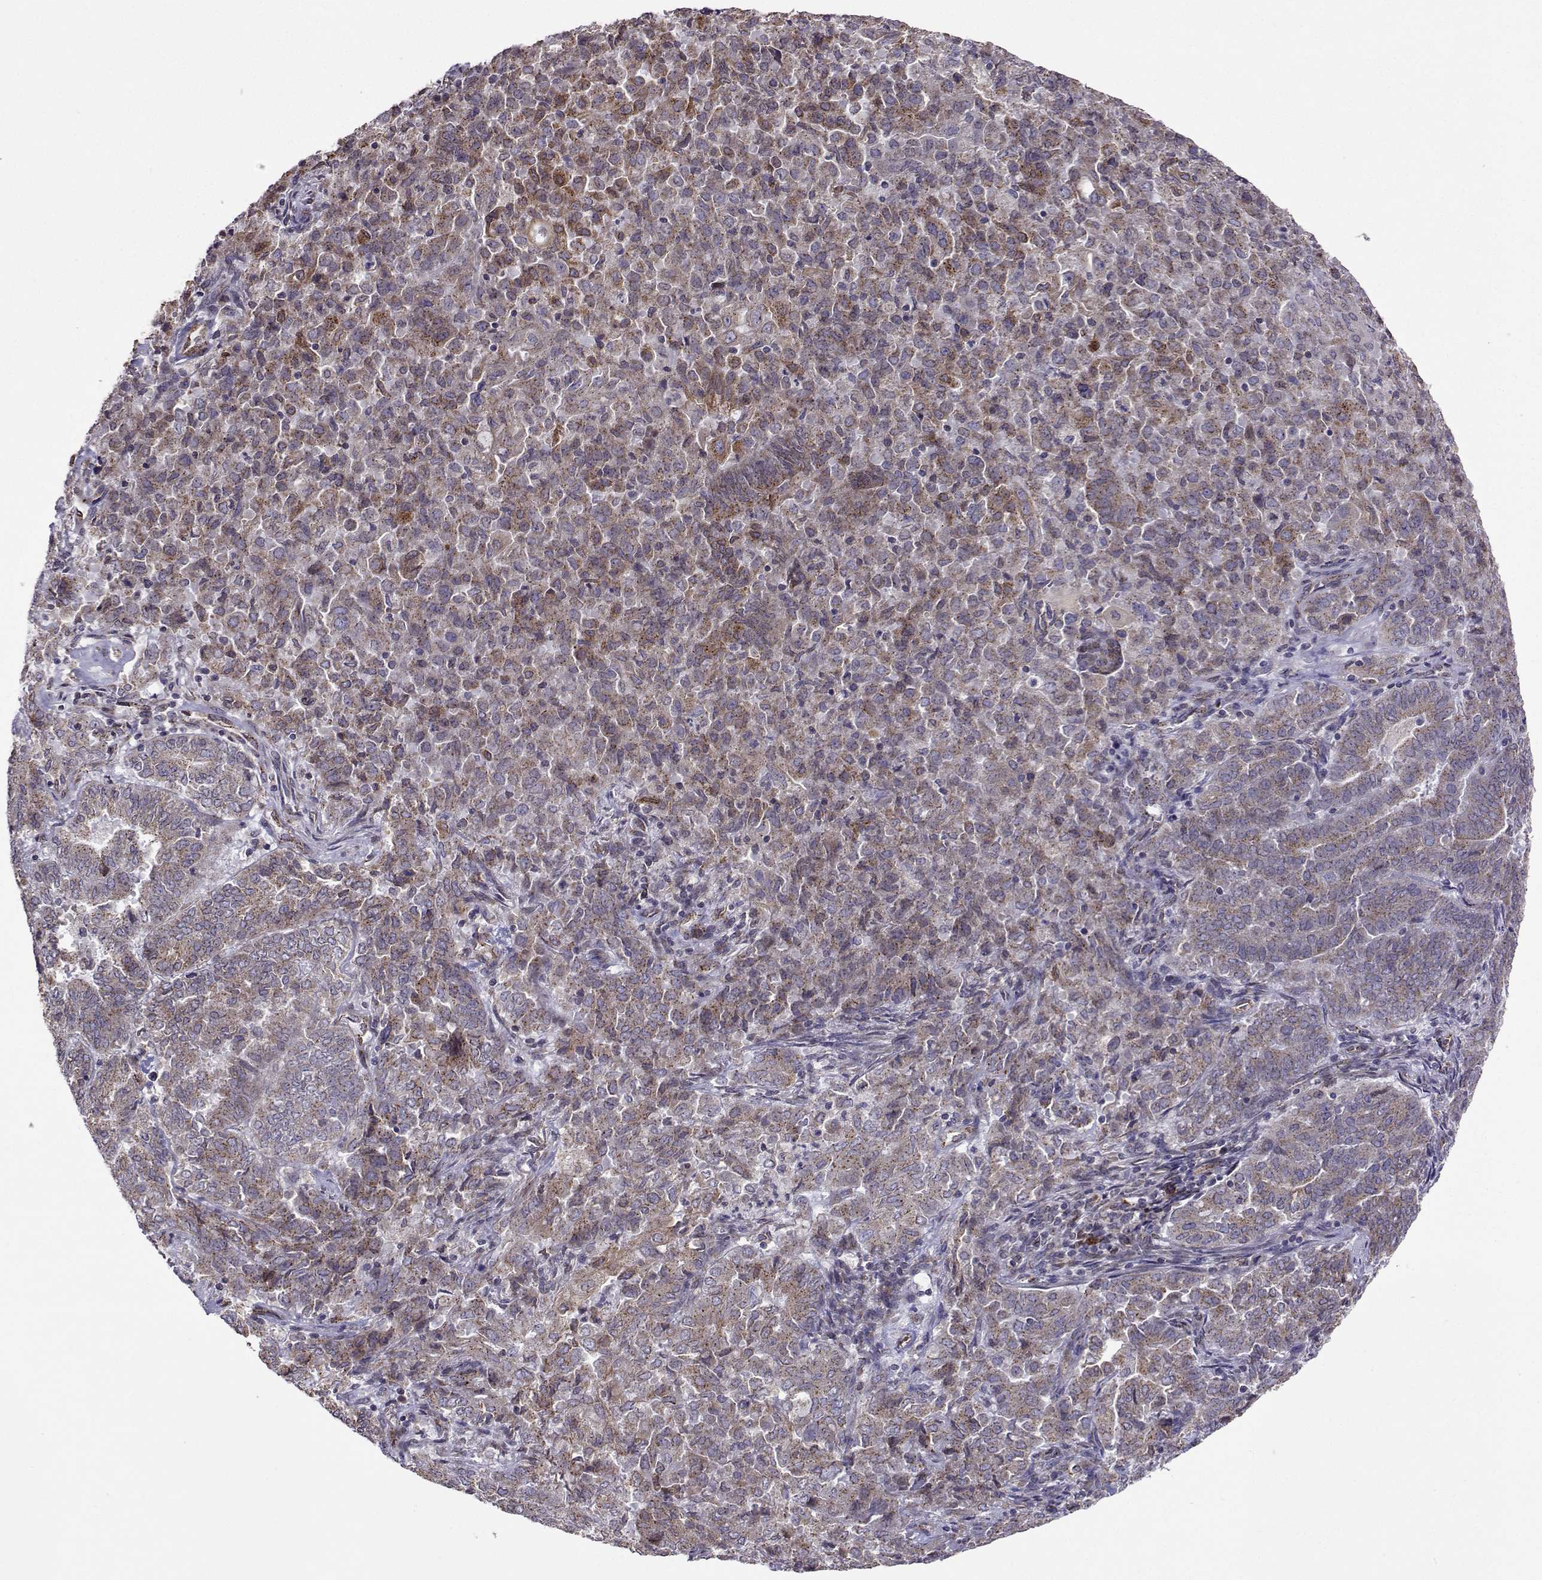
{"staining": {"intensity": "weak", "quantity": "25%-75%", "location": "cytoplasmic/membranous"}, "tissue": "endometrial cancer", "cell_type": "Tumor cells", "image_type": "cancer", "snomed": [{"axis": "morphology", "description": "Adenocarcinoma, NOS"}, {"axis": "topography", "description": "Endometrium"}], "caption": "A brown stain shows weak cytoplasmic/membranous staining of a protein in endometrial cancer (adenocarcinoma) tumor cells. The staining was performed using DAB (3,3'-diaminobenzidine), with brown indicating positive protein expression. Nuclei are stained blue with hematoxylin.", "gene": "PGRMC2", "patient": {"sex": "female", "age": 72}}